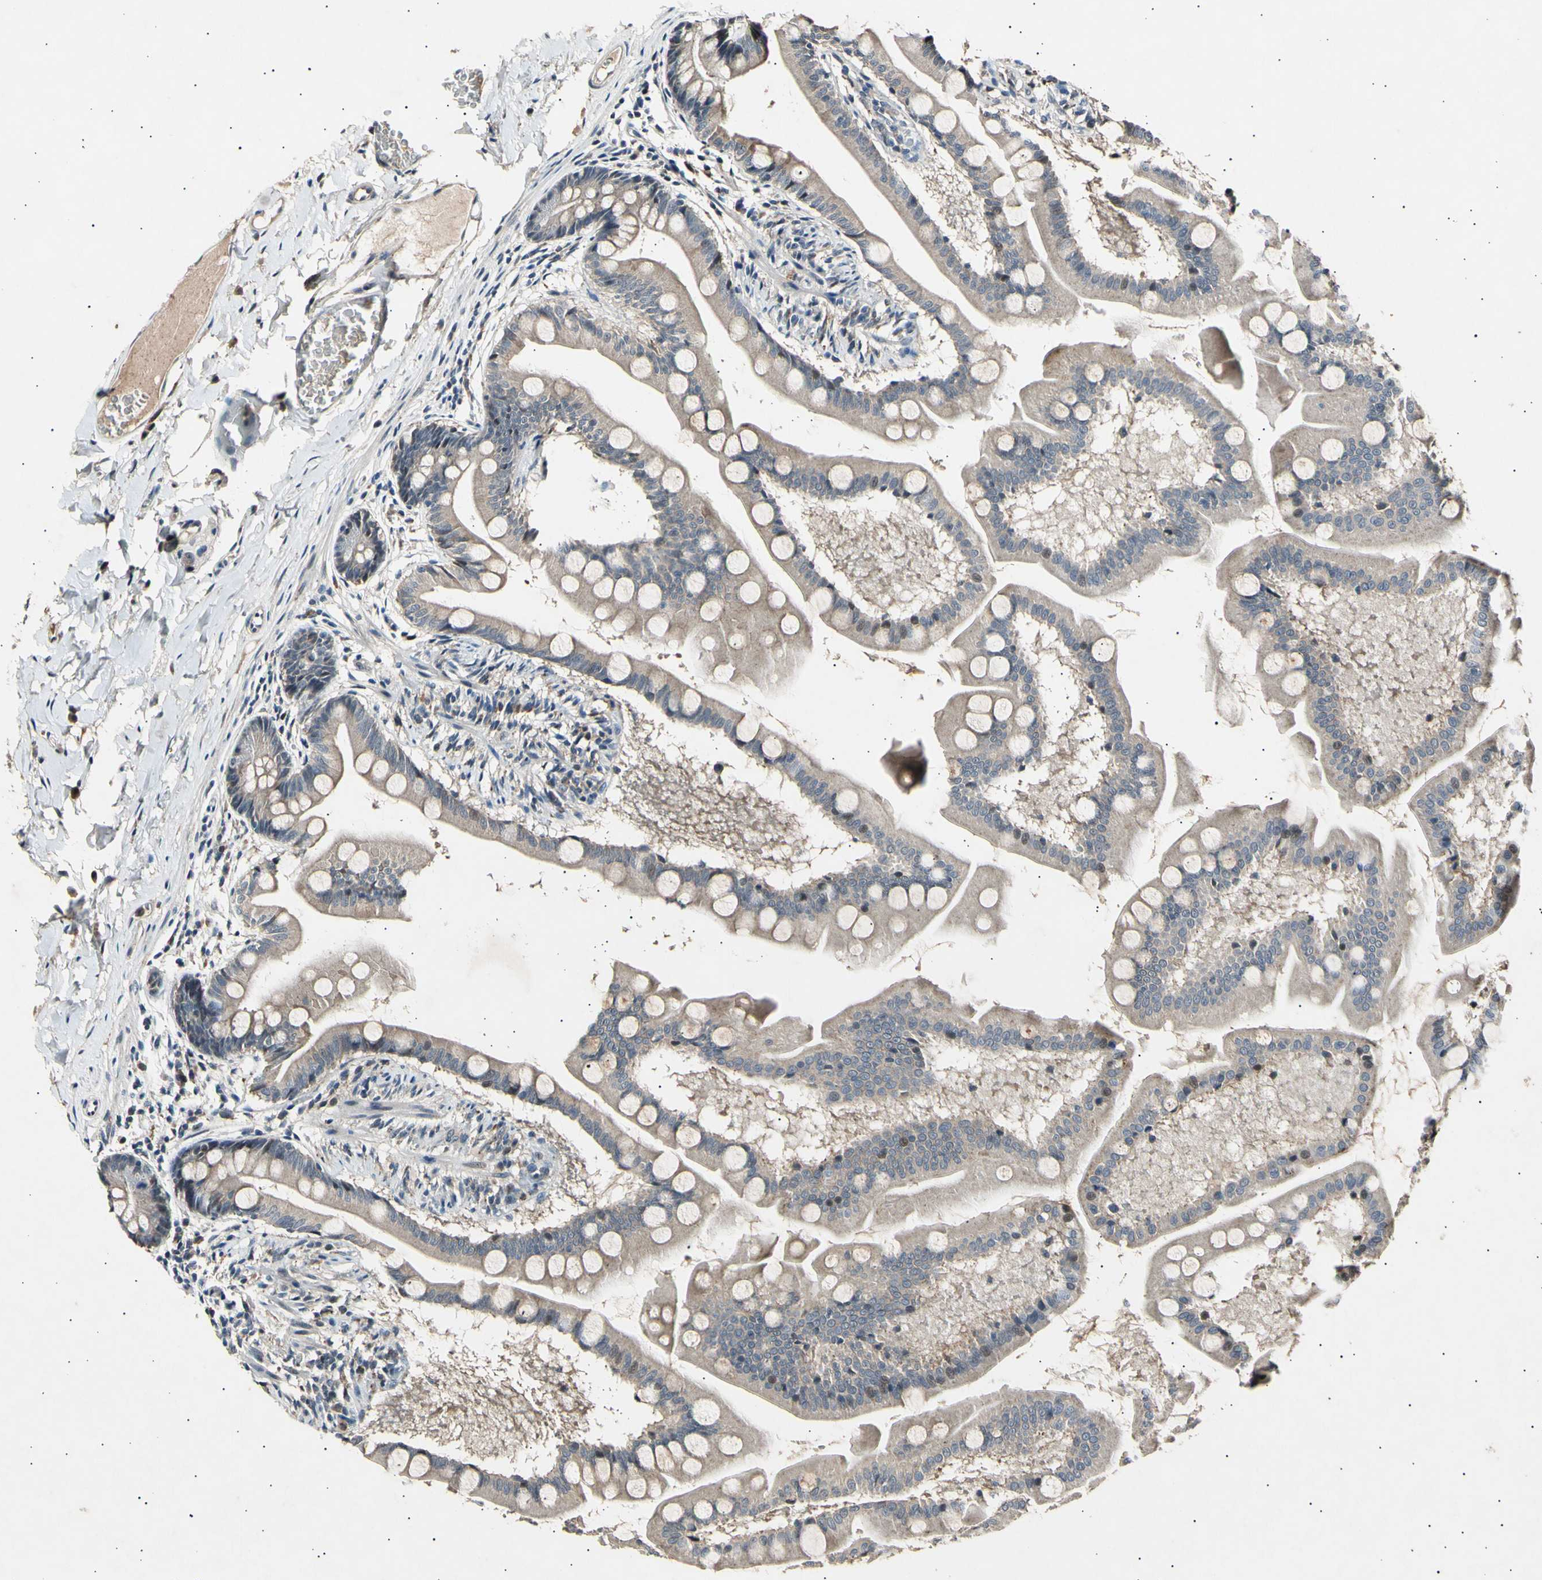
{"staining": {"intensity": "weak", "quantity": ">75%", "location": "cytoplasmic/membranous"}, "tissue": "small intestine", "cell_type": "Glandular cells", "image_type": "normal", "snomed": [{"axis": "morphology", "description": "Normal tissue, NOS"}, {"axis": "topography", "description": "Small intestine"}], "caption": "Protein staining displays weak cytoplasmic/membranous positivity in approximately >75% of glandular cells in benign small intestine. Nuclei are stained in blue.", "gene": "ADCY3", "patient": {"sex": "male", "age": 41}}